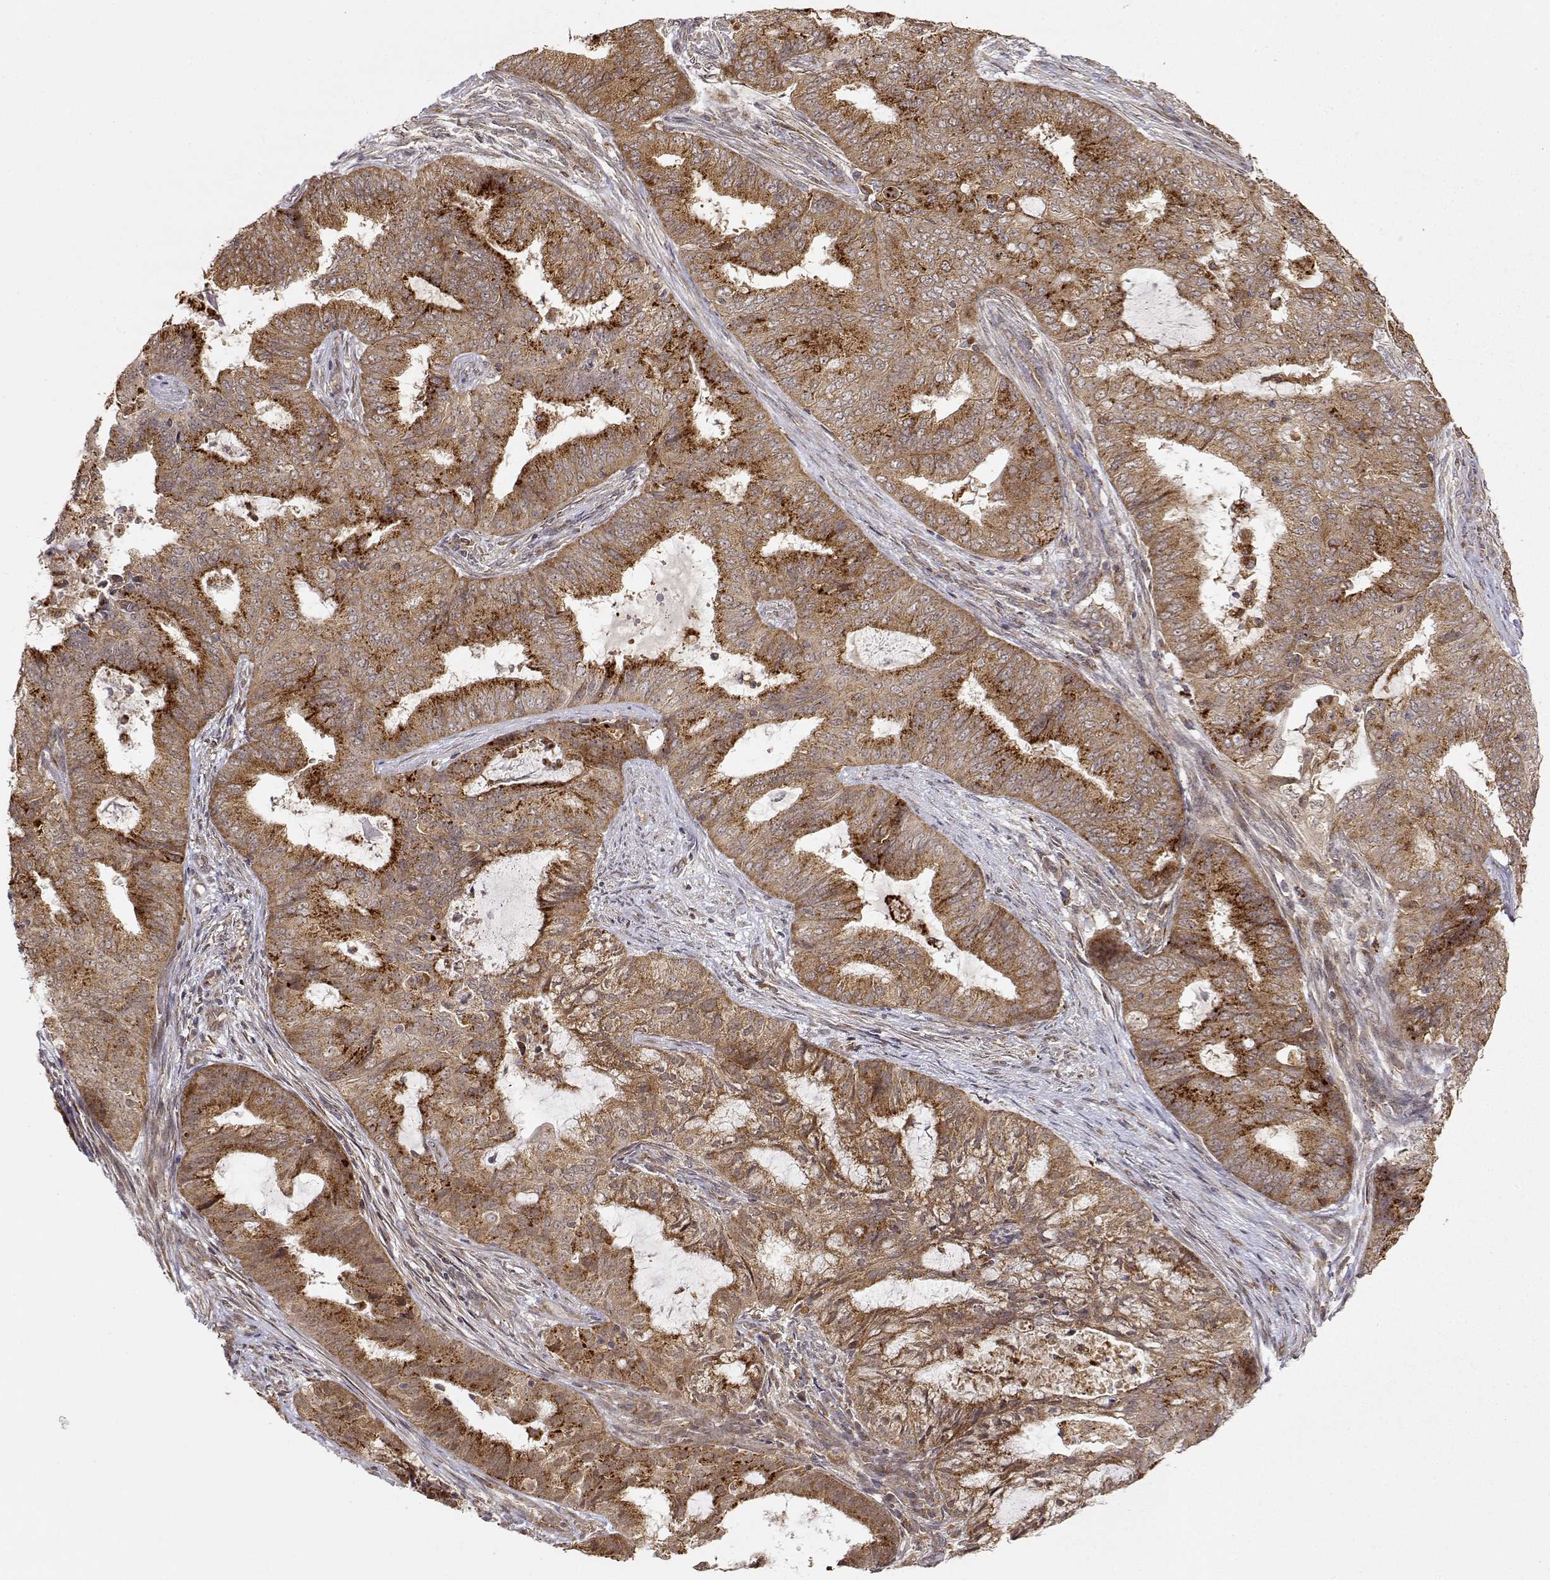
{"staining": {"intensity": "moderate", "quantity": ">75%", "location": "cytoplasmic/membranous"}, "tissue": "endometrial cancer", "cell_type": "Tumor cells", "image_type": "cancer", "snomed": [{"axis": "morphology", "description": "Adenocarcinoma, NOS"}, {"axis": "topography", "description": "Endometrium"}], "caption": "This histopathology image reveals immunohistochemistry (IHC) staining of endometrial cancer (adenocarcinoma), with medium moderate cytoplasmic/membranous expression in approximately >75% of tumor cells.", "gene": "RNF13", "patient": {"sex": "female", "age": 62}}